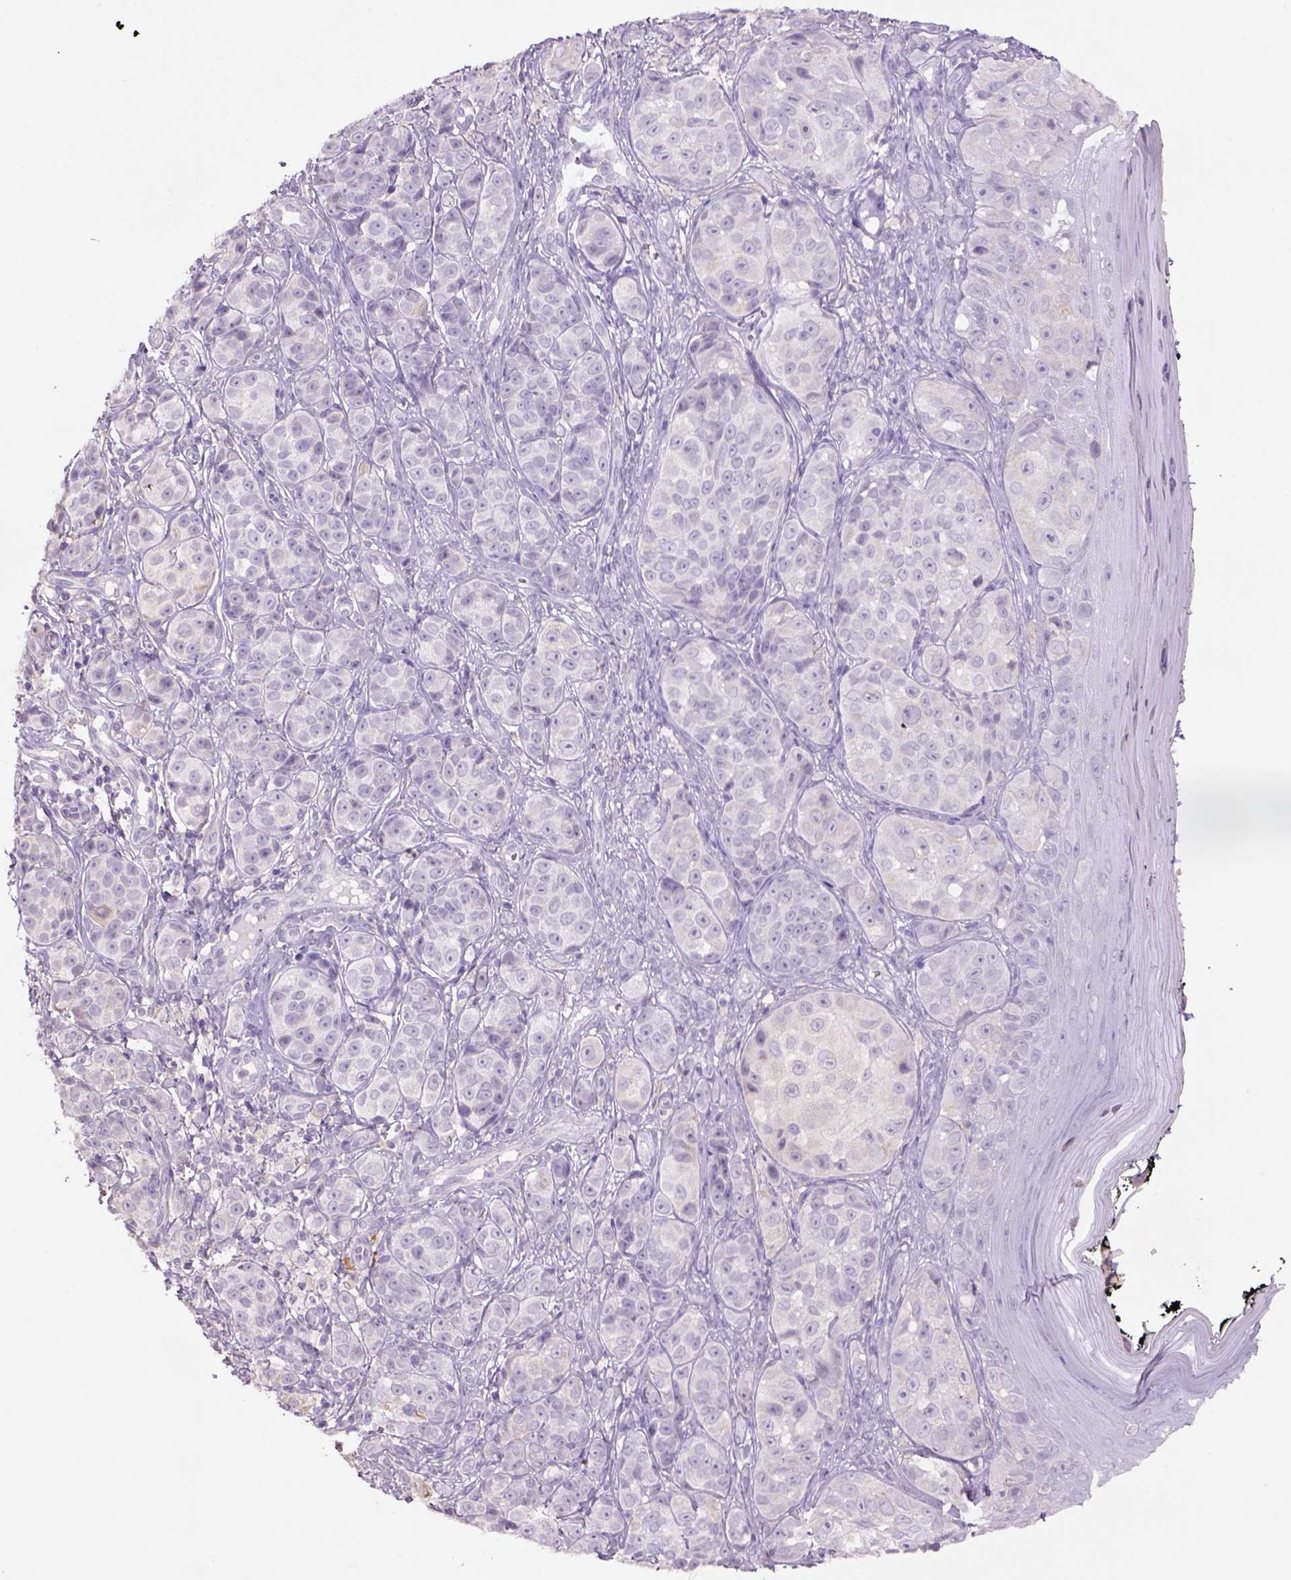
{"staining": {"intensity": "negative", "quantity": "none", "location": "none"}, "tissue": "melanoma", "cell_type": "Tumor cells", "image_type": "cancer", "snomed": [{"axis": "morphology", "description": "Malignant melanoma, NOS"}, {"axis": "topography", "description": "Skin"}], "caption": "Immunohistochemistry image of malignant melanoma stained for a protein (brown), which displays no expression in tumor cells.", "gene": "NAALAD2", "patient": {"sex": "male", "age": 48}}